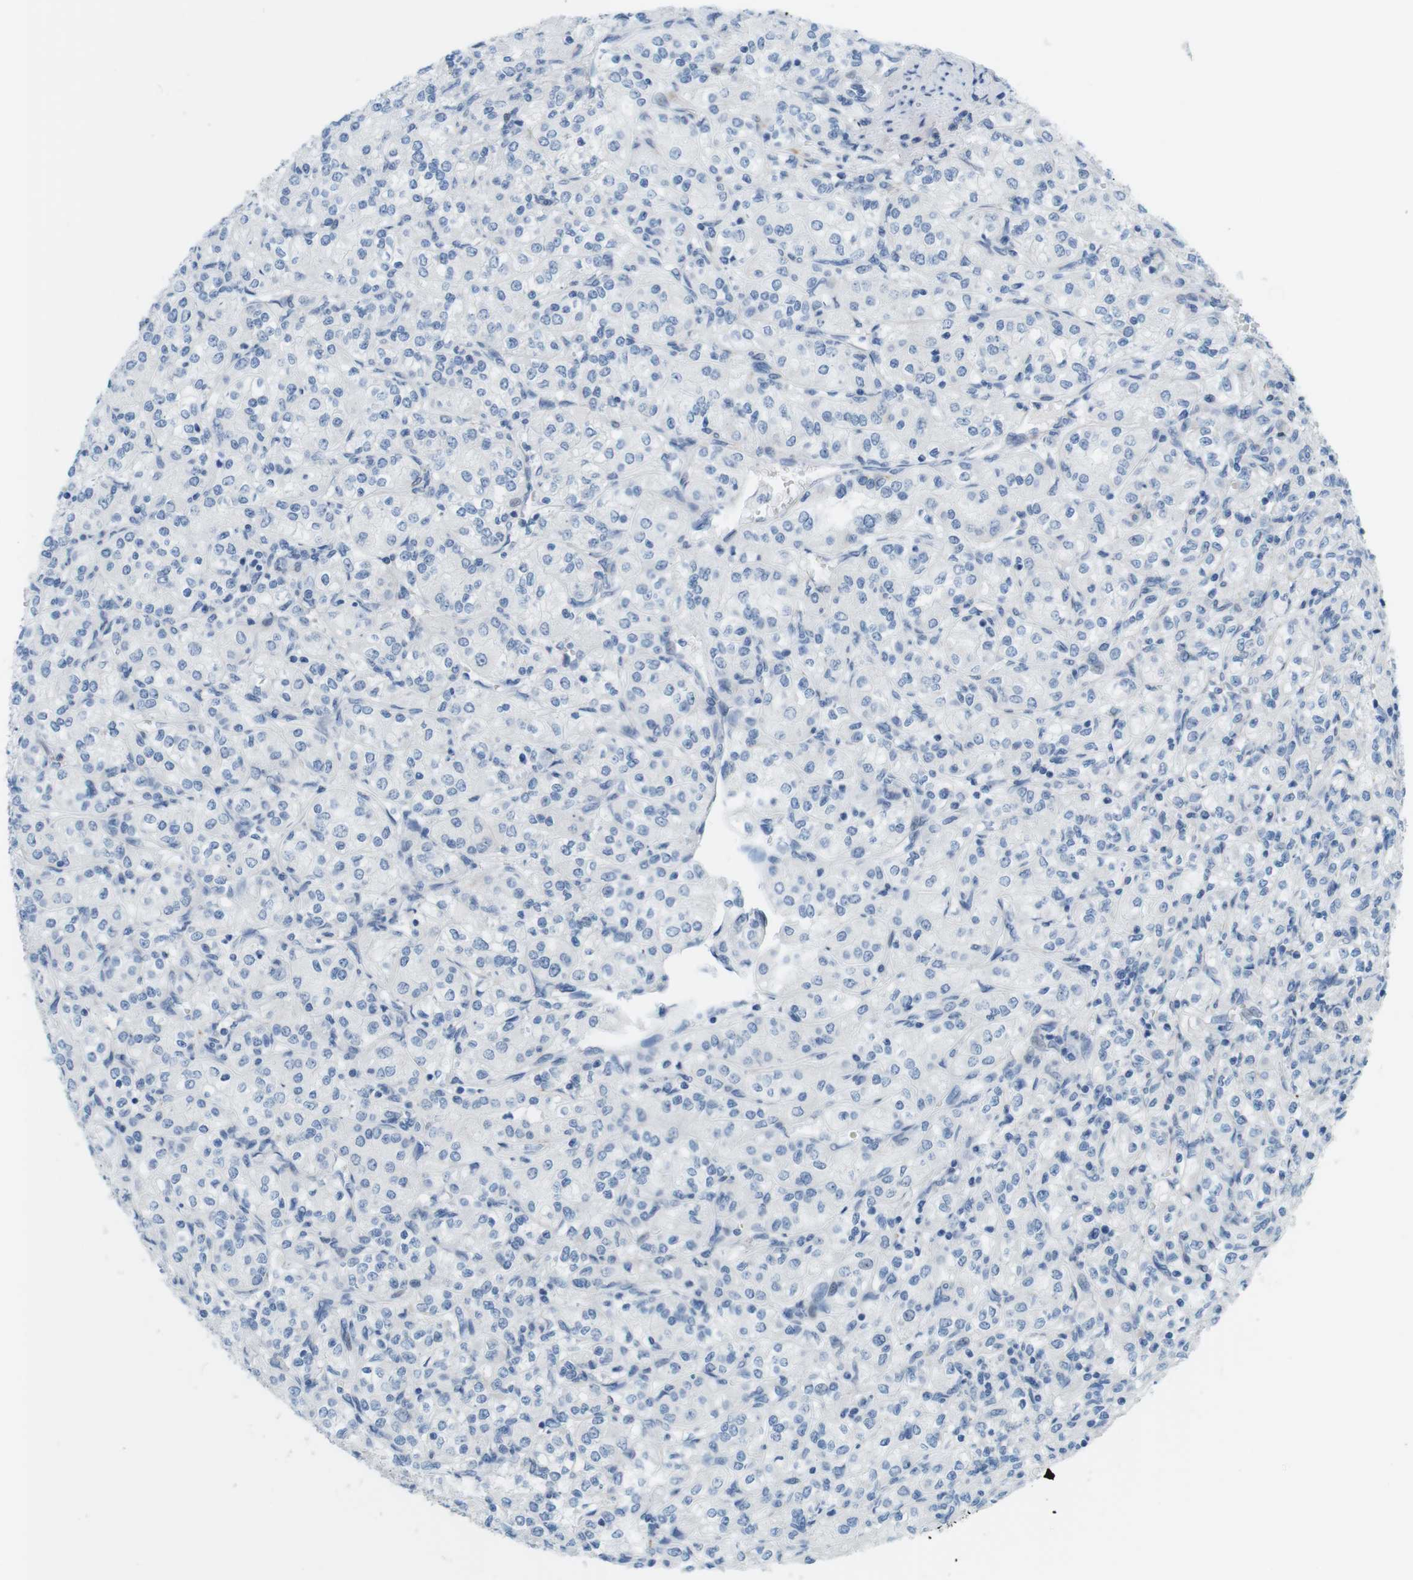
{"staining": {"intensity": "negative", "quantity": "none", "location": "none"}, "tissue": "renal cancer", "cell_type": "Tumor cells", "image_type": "cancer", "snomed": [{"axis": "morphology", "description": "Adenocarcinoma, NOS"}, {"axis": "topography", "description": "Kidney"}], "caption": "DAB immunohistochemical staining of human renal cancer (adenocarcinoma) exhibits no significant staining in tumor cells.", "gene": "MYH9", "patient": {"sex": "male", "age": 77}}